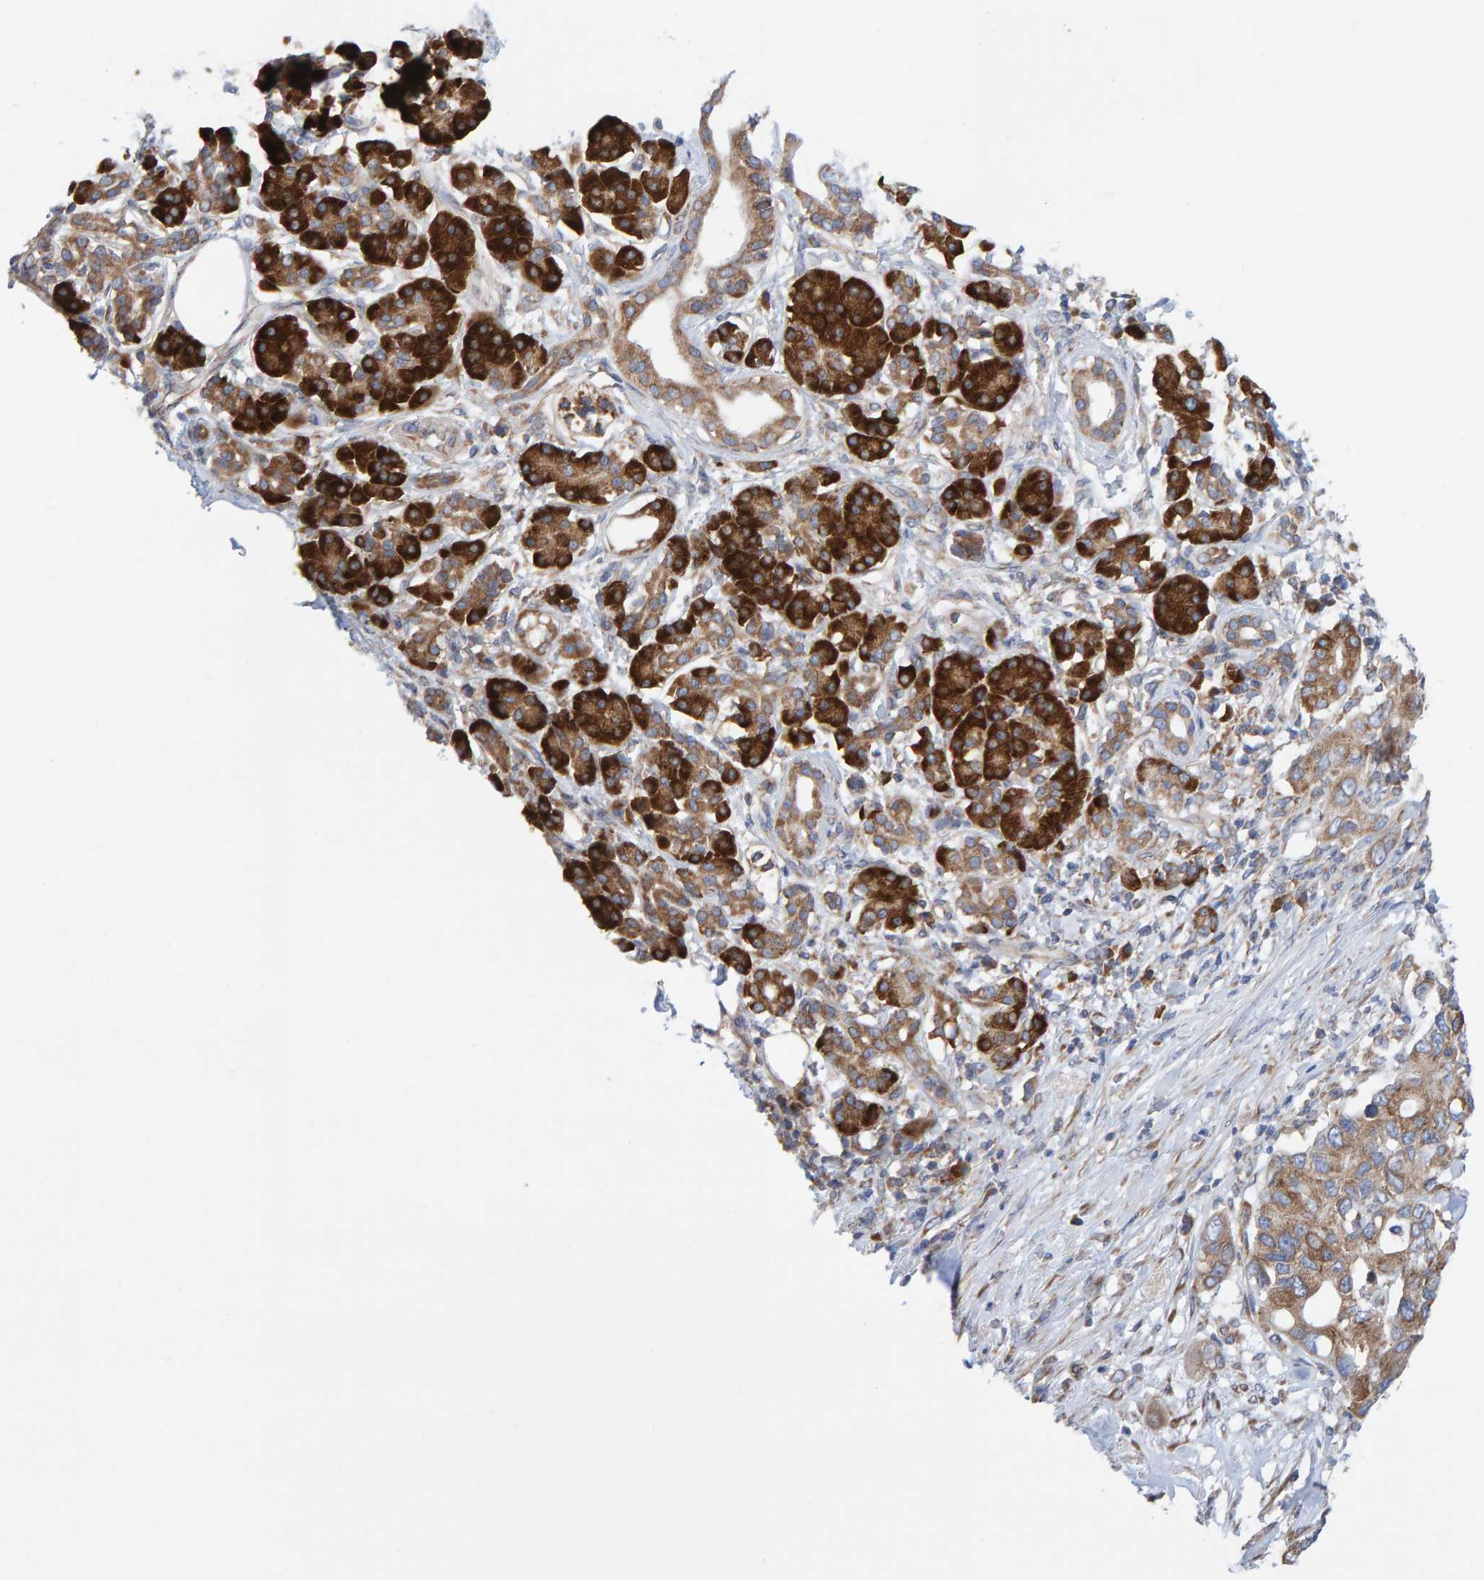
{"staining": {"intensity": "strong", "quantity": ">75%", "location": "cytoplasmic/membranous"}, "tissue": "pancreatic cancer", "cell_type": "Tumor cells", "image_type": "cancer", "snomed": [{"axis": "morphology", "description": "Adenocarcinoma, NOS"}, {"axis": "topography", "description": "Pancreas"}], "caption": "Immunohistochemistry (DAB (3,3'-diaminobenzidine)) staining of pancreatic cancer exhibits strong cytoplasmic/membranous protein staining in approximately >75% of tumor cells.", "gene": "CDK5RAP3", "patient": {"sex": "female", "age": 56}}